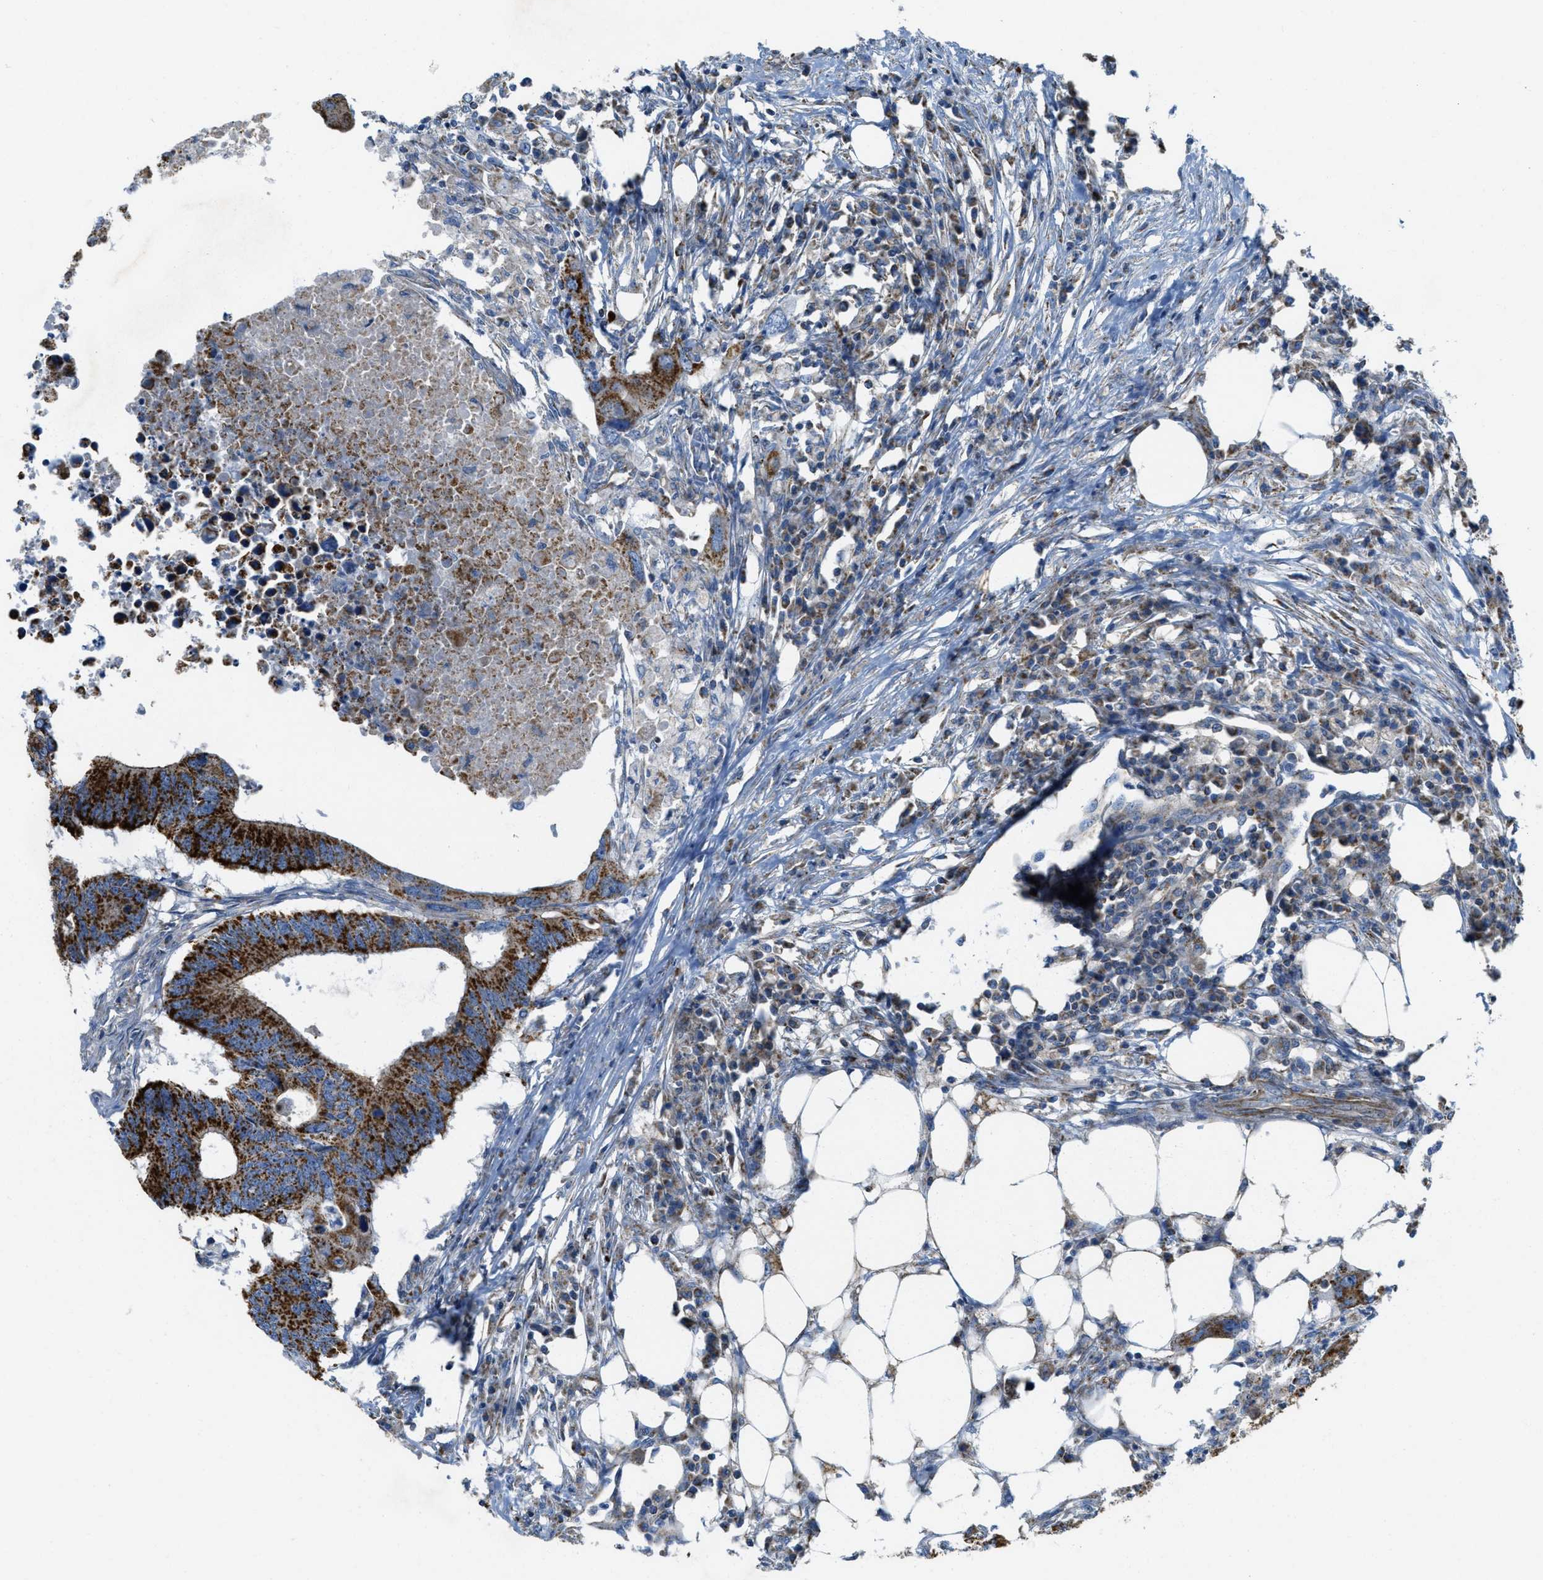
{"staining": {"intensity": "strong", "quantity": ">75%", "location": "cytoplasmic/membranous"}, "tissue": "colorectal cancer", "cell_type": "Tumor cells", "image_type": "cancer", "snomed": [{"axis": "morphology", "description": "Adenocarcinoma, NOS"}, {"axis": "topography", "description": "Colon"}], "caption": "A brown stain labels strong cytoplasmic/membranous positivity of a protein in colorectal adenocarcinoma tumor cells.", "gene": "BTN3A1", "patient": {"sex": "male", "age": 71}}